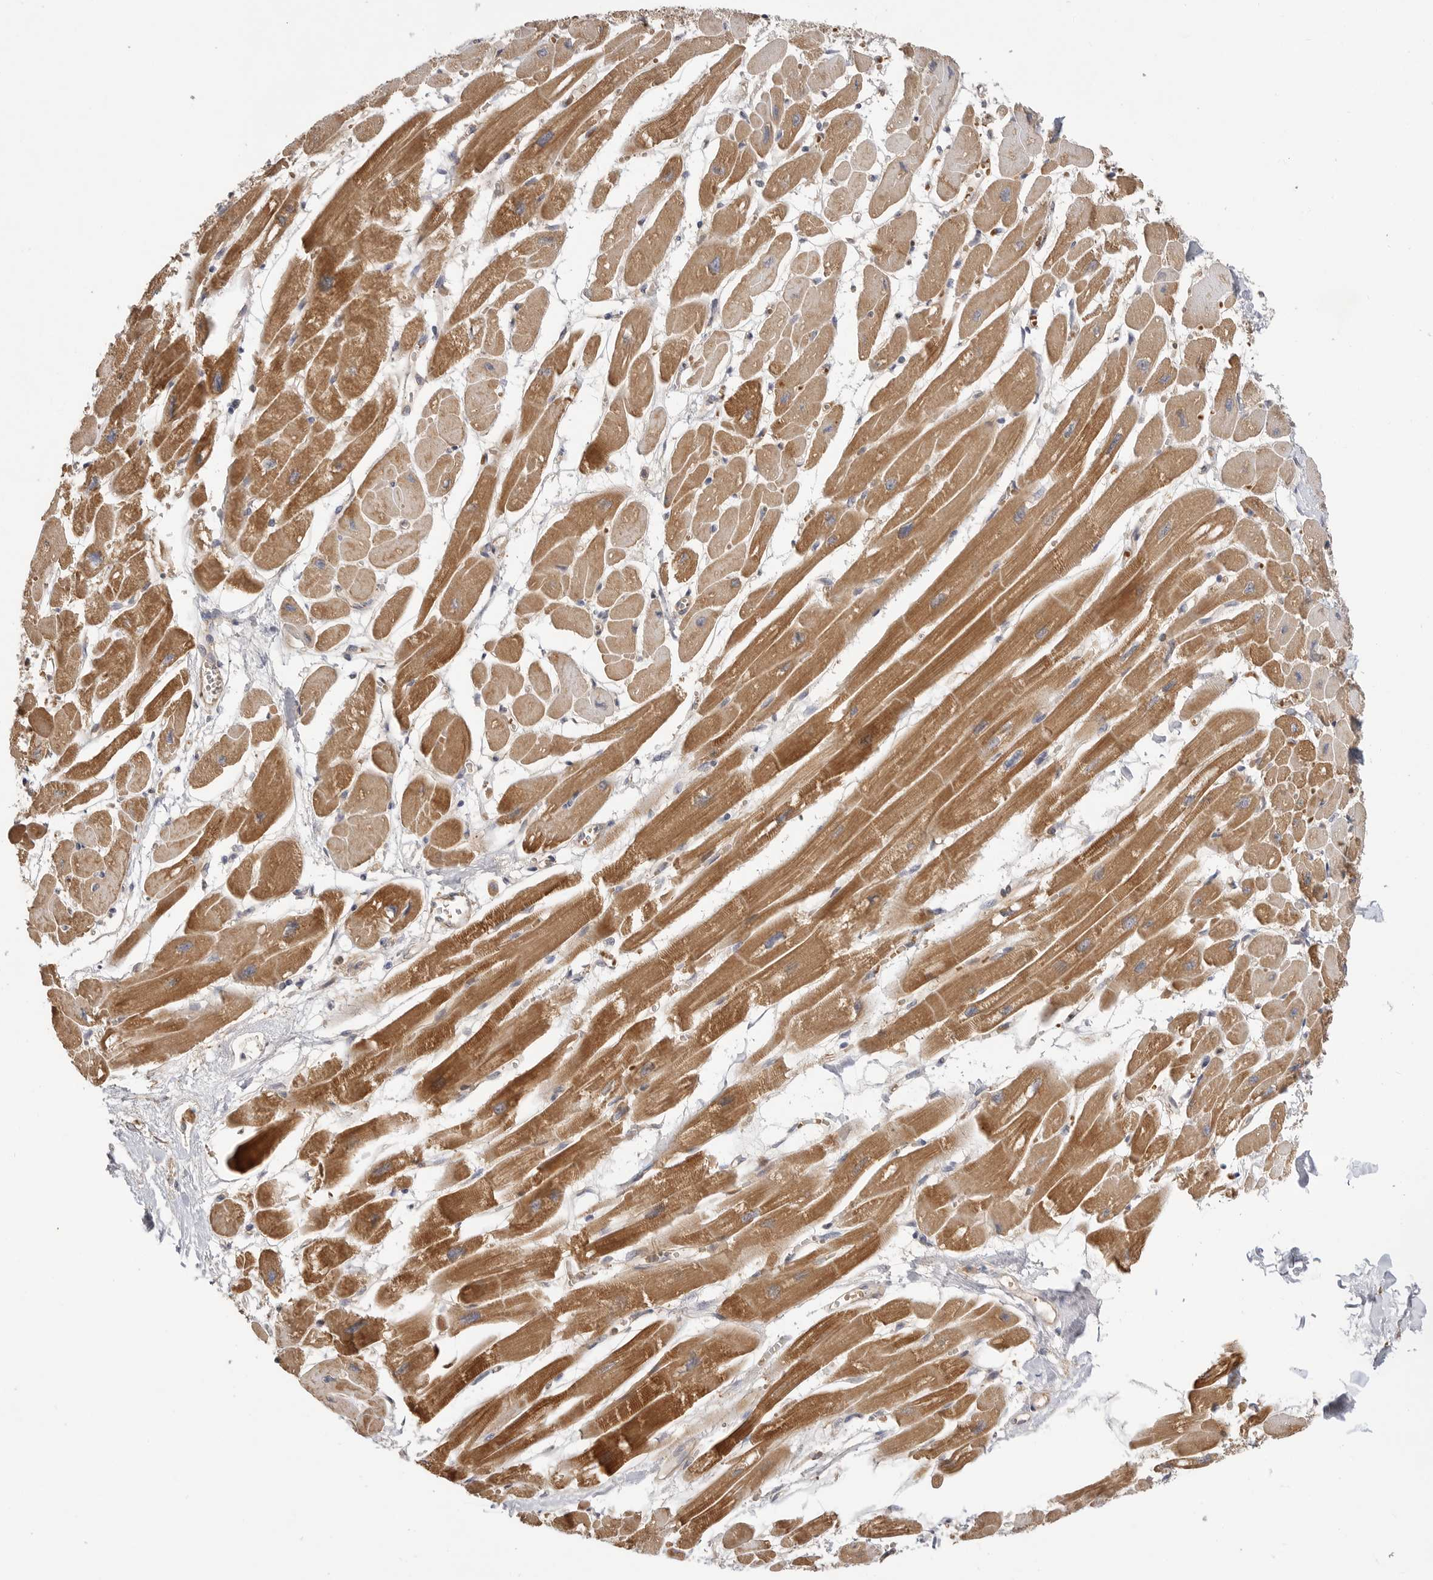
{"staining": {"intensity": "strong", "quantity": ">75%", "location": "cytoplasmic/membranous"}, "tissue": "heart muscle", "cell_type": "Cardiomyocytes", "image_type": "normal", "snomed": [{"axis": "morphology", "description": "Normal tissue, NOS"}, {"axis": "topography", "description": "Heart"}], "caption": "High-power microscopy captured an immunohistochemistry (IHC) photomicrograph of normal heart muscle, revealing strong cytoplasmic/membranous expression in approximately >75% of cardiomyocytes. Nuclei are stained in blue.", "gene": "CLDN12", "patient": {"sex": "female", "age": 54}}